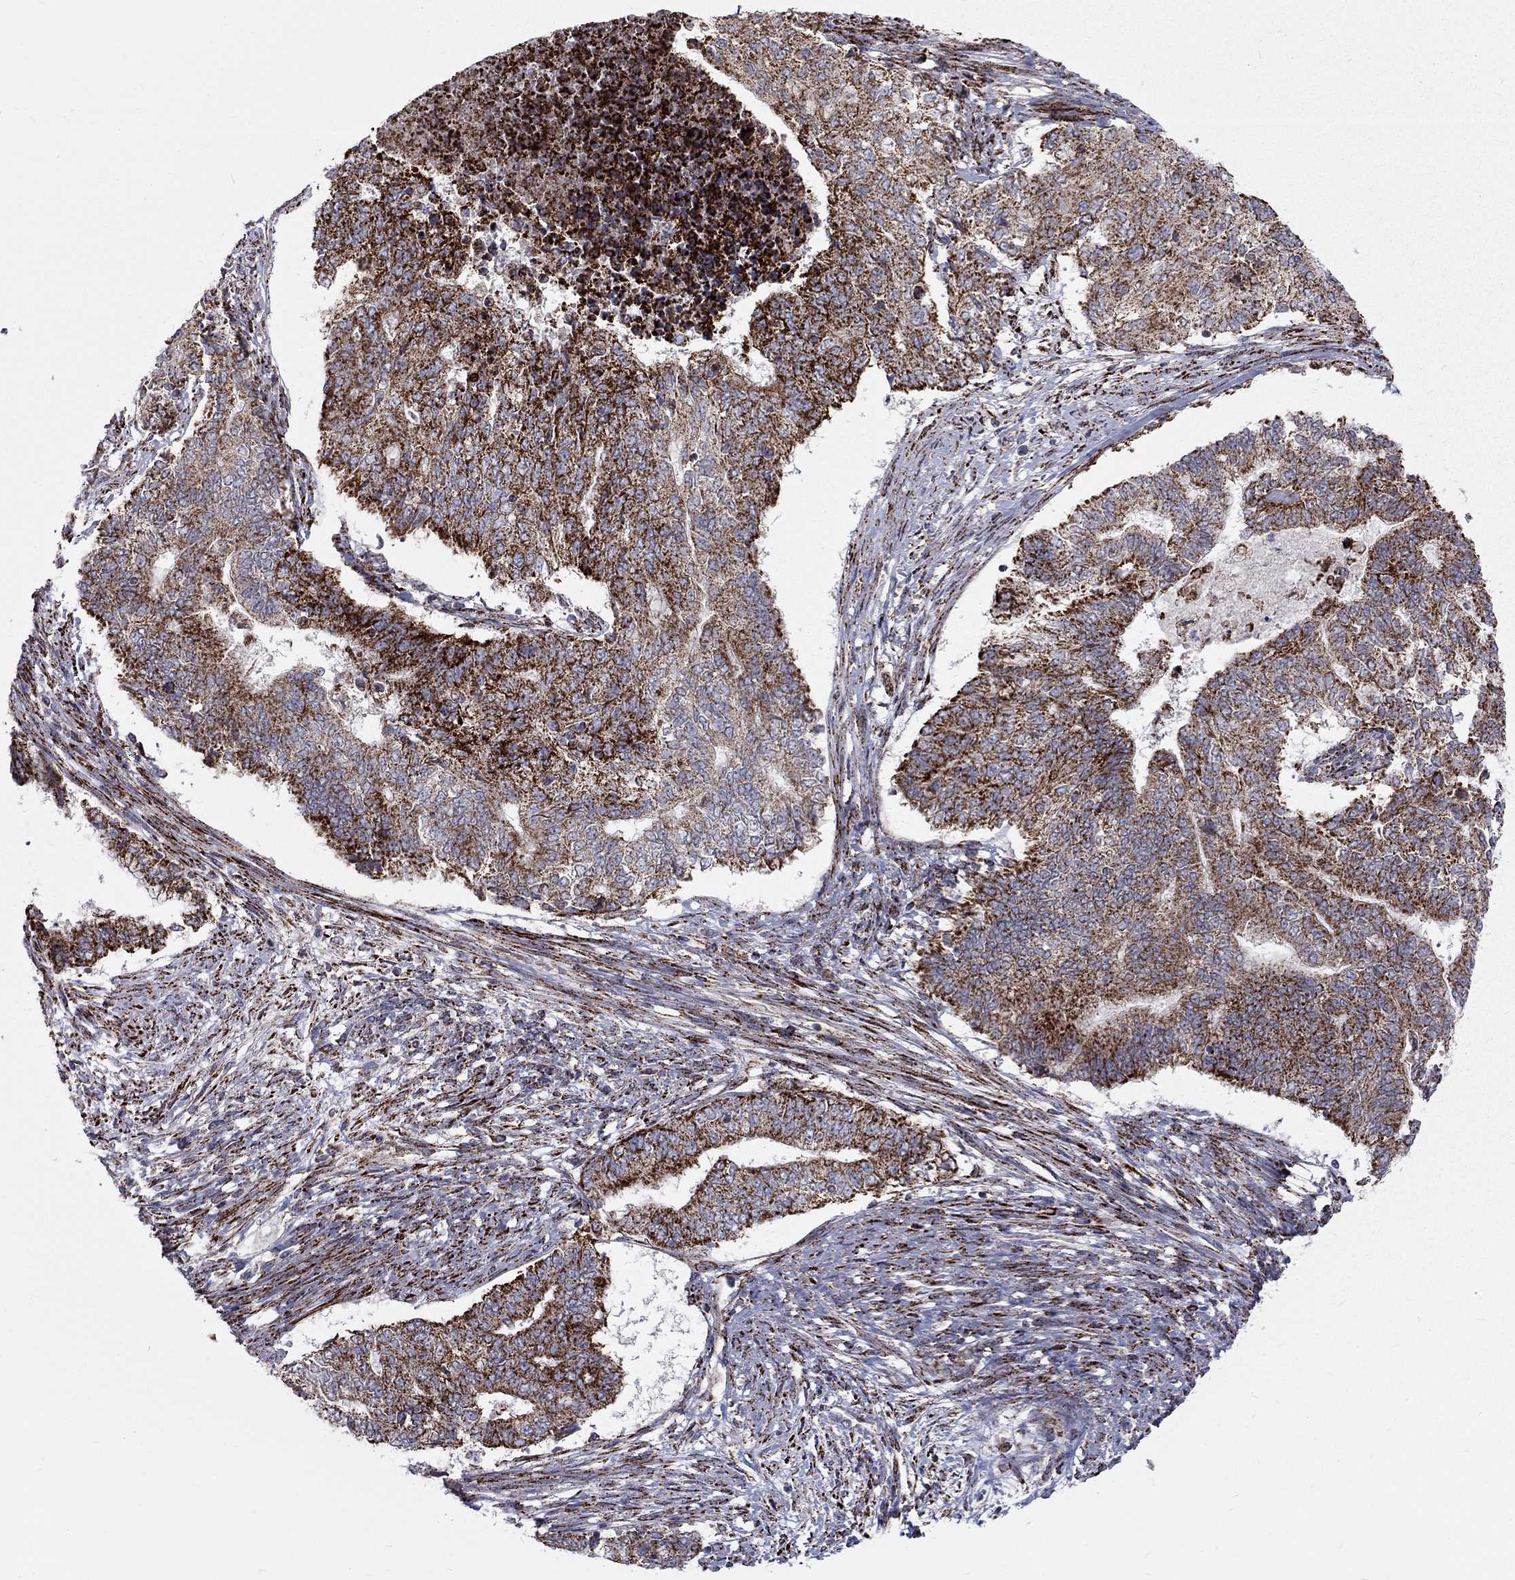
{"staining": {"intensity": "strong", "quantity": ">75%", "location": "cytoplasmic/membranous"}, "tissue": "endometrial cancer", "cell_type": "Tumor cells", "image_type": "cancer", "snomed": [{"axis": "morphology", "description": "Adenocarcinoma, NOS"}, {"axis": "topography", "description": "Endometrium"}], "caption": "Immunohistochemistry of human adenocarcinoma (endometrial) shows high levels of strong cytoplasmic/membranous positivity in approximately >75% of tumor cells. Nuclei are stained in blue.", "gene": "ALDH1B1", "patient": {"sex": "female", "age": 65}}